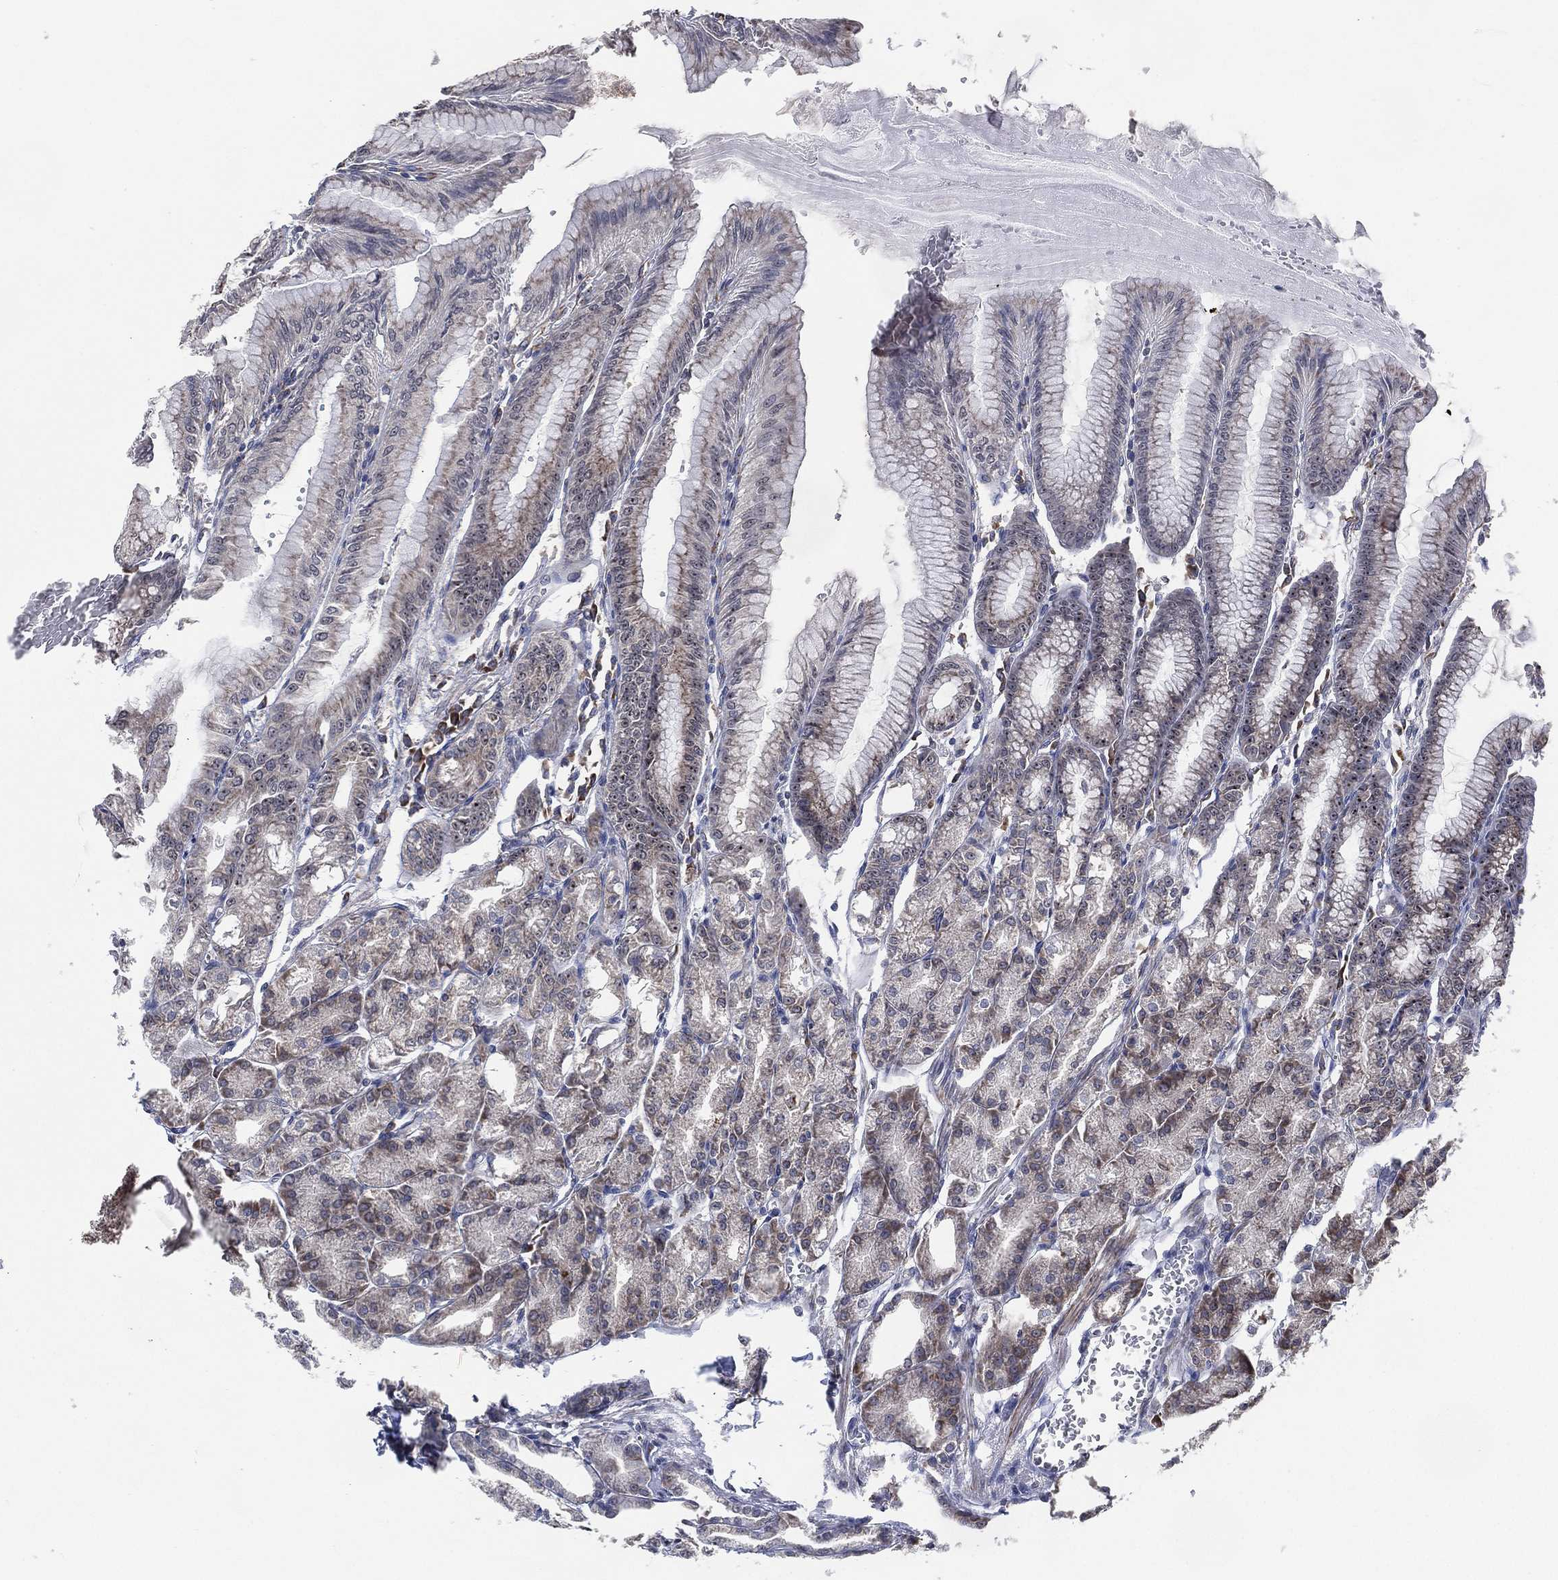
{"staining": {"intensity": "weak", "quantity": "25%-75%", "location": "cytoplasmic/membranous"}, "tissue": "stomach", "cell_type": "Glandular cells", "image_type": "normal", "snomed": [{"axis": "morphology", "description": "Normal tissue, NOS"}, {"axis": "topography", "description": "Stomach, lower"}], "caption": "Immunohistochemical staining of normal human stomach demonstrates 25%-75% levels of weak cytoplasmic/membranous protein expression in approximately 25%-75% of glandular cells. Using DAB (brown) and hematoxylin (blue) stains, captured at high magnification using brightfield microscopy.", "gene": "FAM104A", "patient": {"sex": "male", "age": 71}}